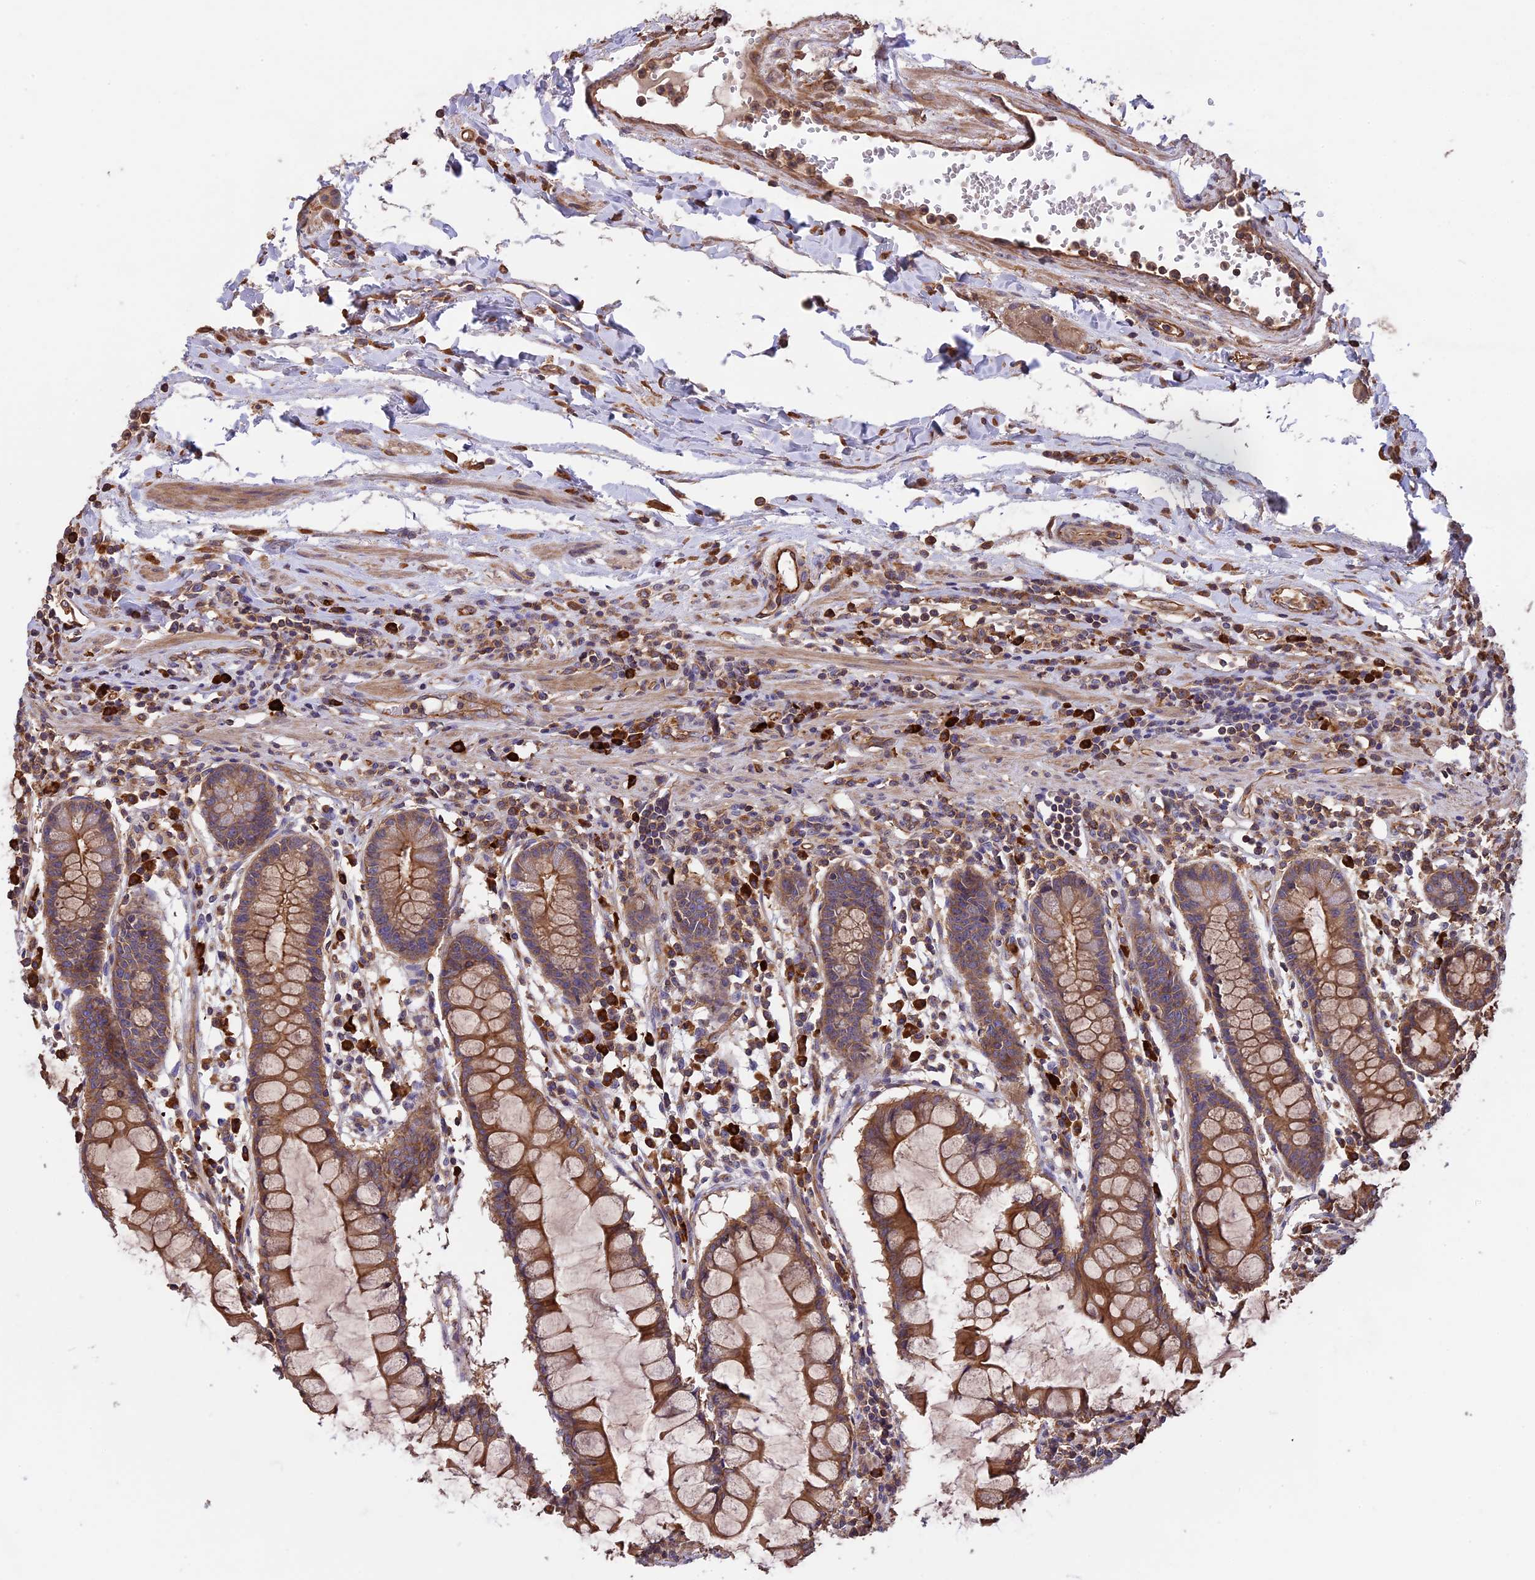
{"staining": {"intensity": "moderate", "quantity": ">75%", "location": "cytoplasmic/membranous"}, "tissue": "colon", "cell_type": "Endothelial cells", "image_type": "normal", "snomed": [{"axis": "morphology", "description": "Normal tissue, NOS"}, {"axis": "morphology", "description": "Adenocarcinoma, NOS"}, {"axis": "topography", "description": "Colon"}], "caption": "Protein analysis of unremarkable colon reveals moderate cytoplasmic/membranous positivity in approximately >75% of endothelial cells.", "gene": "GAS8", "patient": {"sex": "female", "age": 55}}